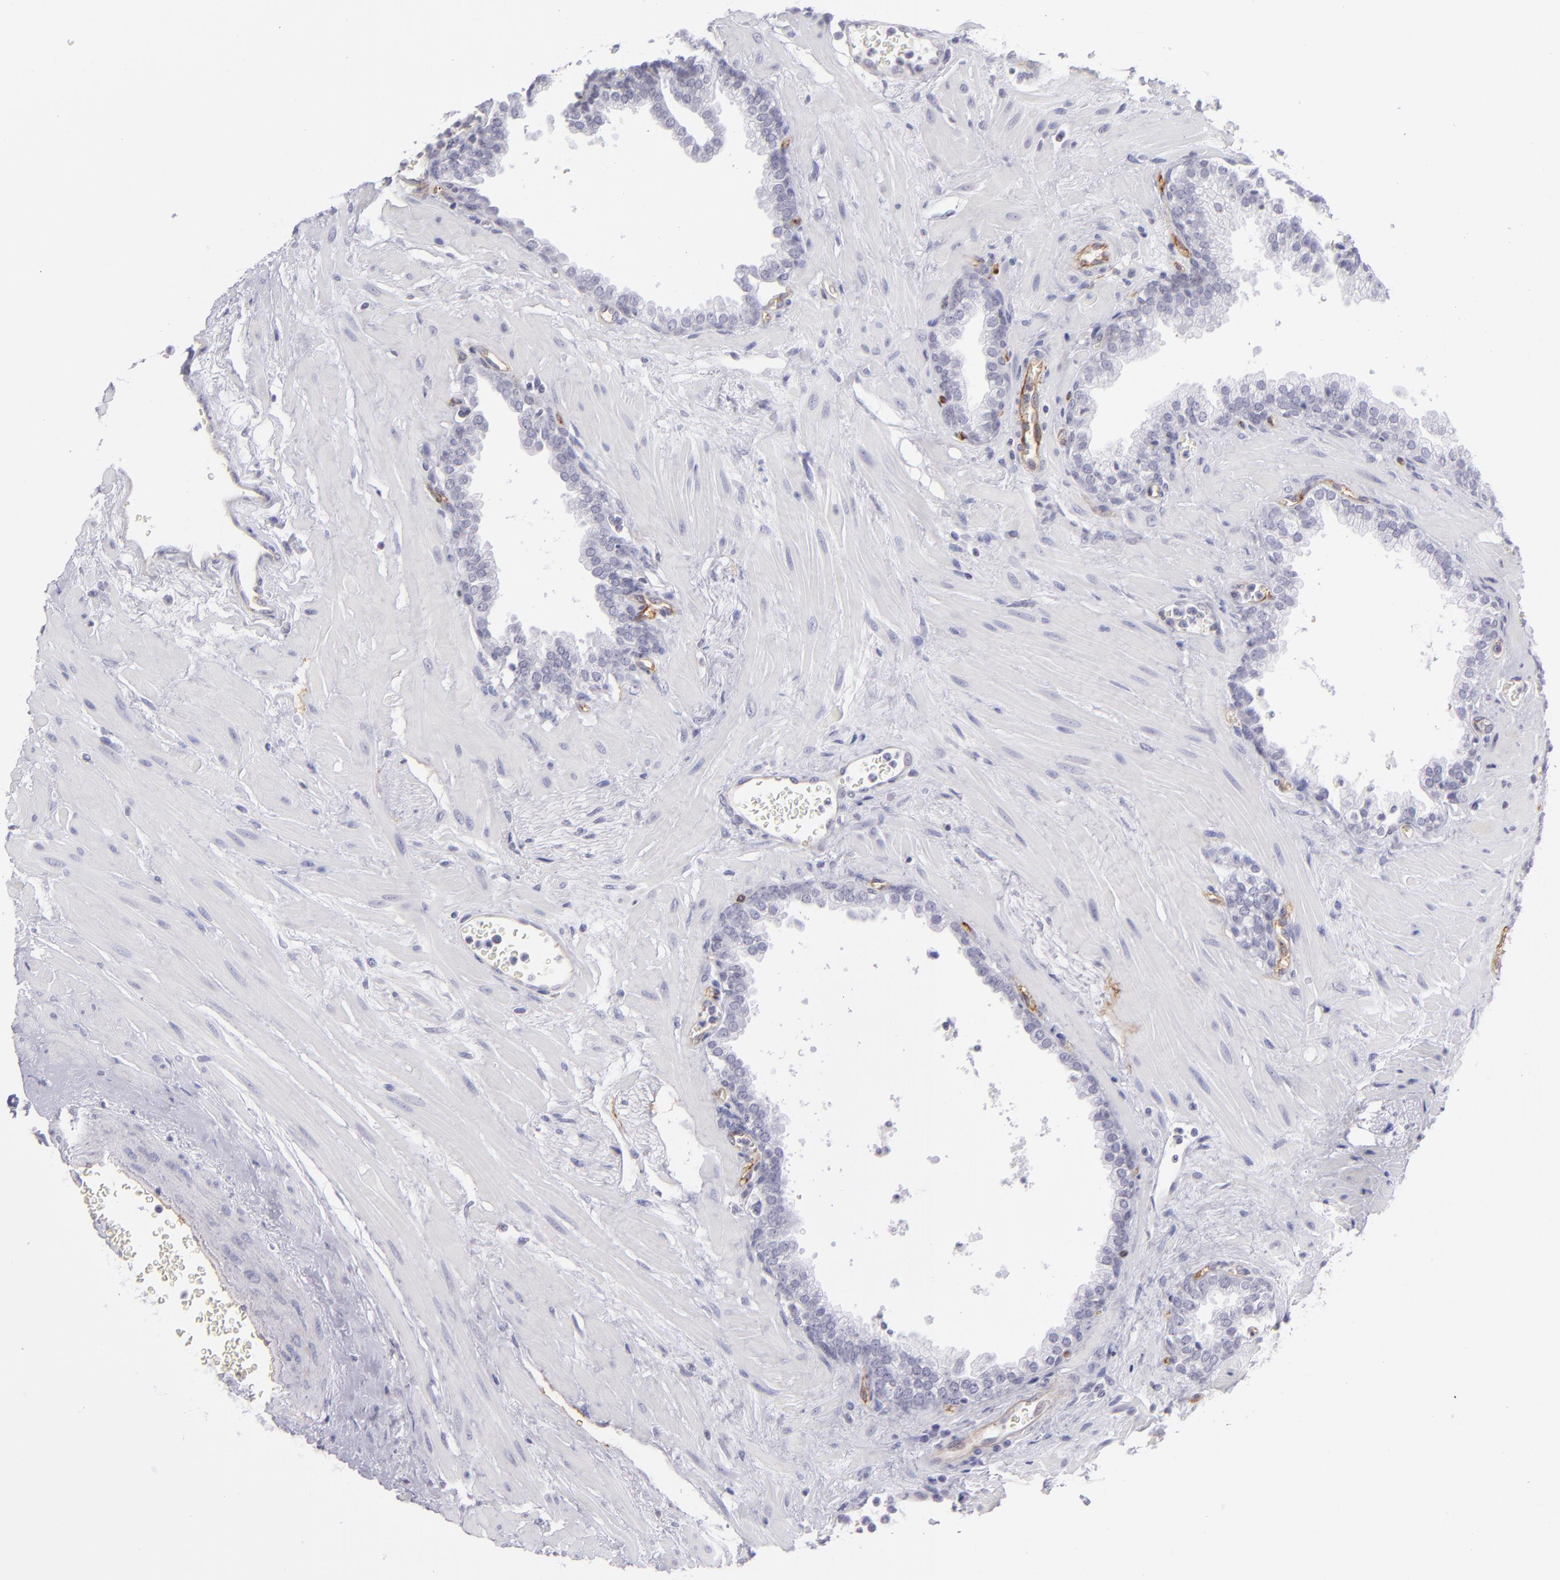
{"staining": {"intensity": "negative", "quantity": "none", "location": "none"}, "tissue": "prostate", "cell_type": "Glandular cells", "image_type": "normal", "snomed": [{"axis": "morphology", "description": "Normal tissue, NOS"}, {"axis": "topography", "description": "Prostate"}], "caption": "Glandular cells are negative for brown protein staining in normal prostate. The staining was performed using DAB (3,3'-diaminobenzidine) to visualize the protein expression in brown, while the nuclei were stained in blue with hematoxylin (Magnification: 20x).", "gene": "THBD", "patient": {"sex": "male", "age": 60}}